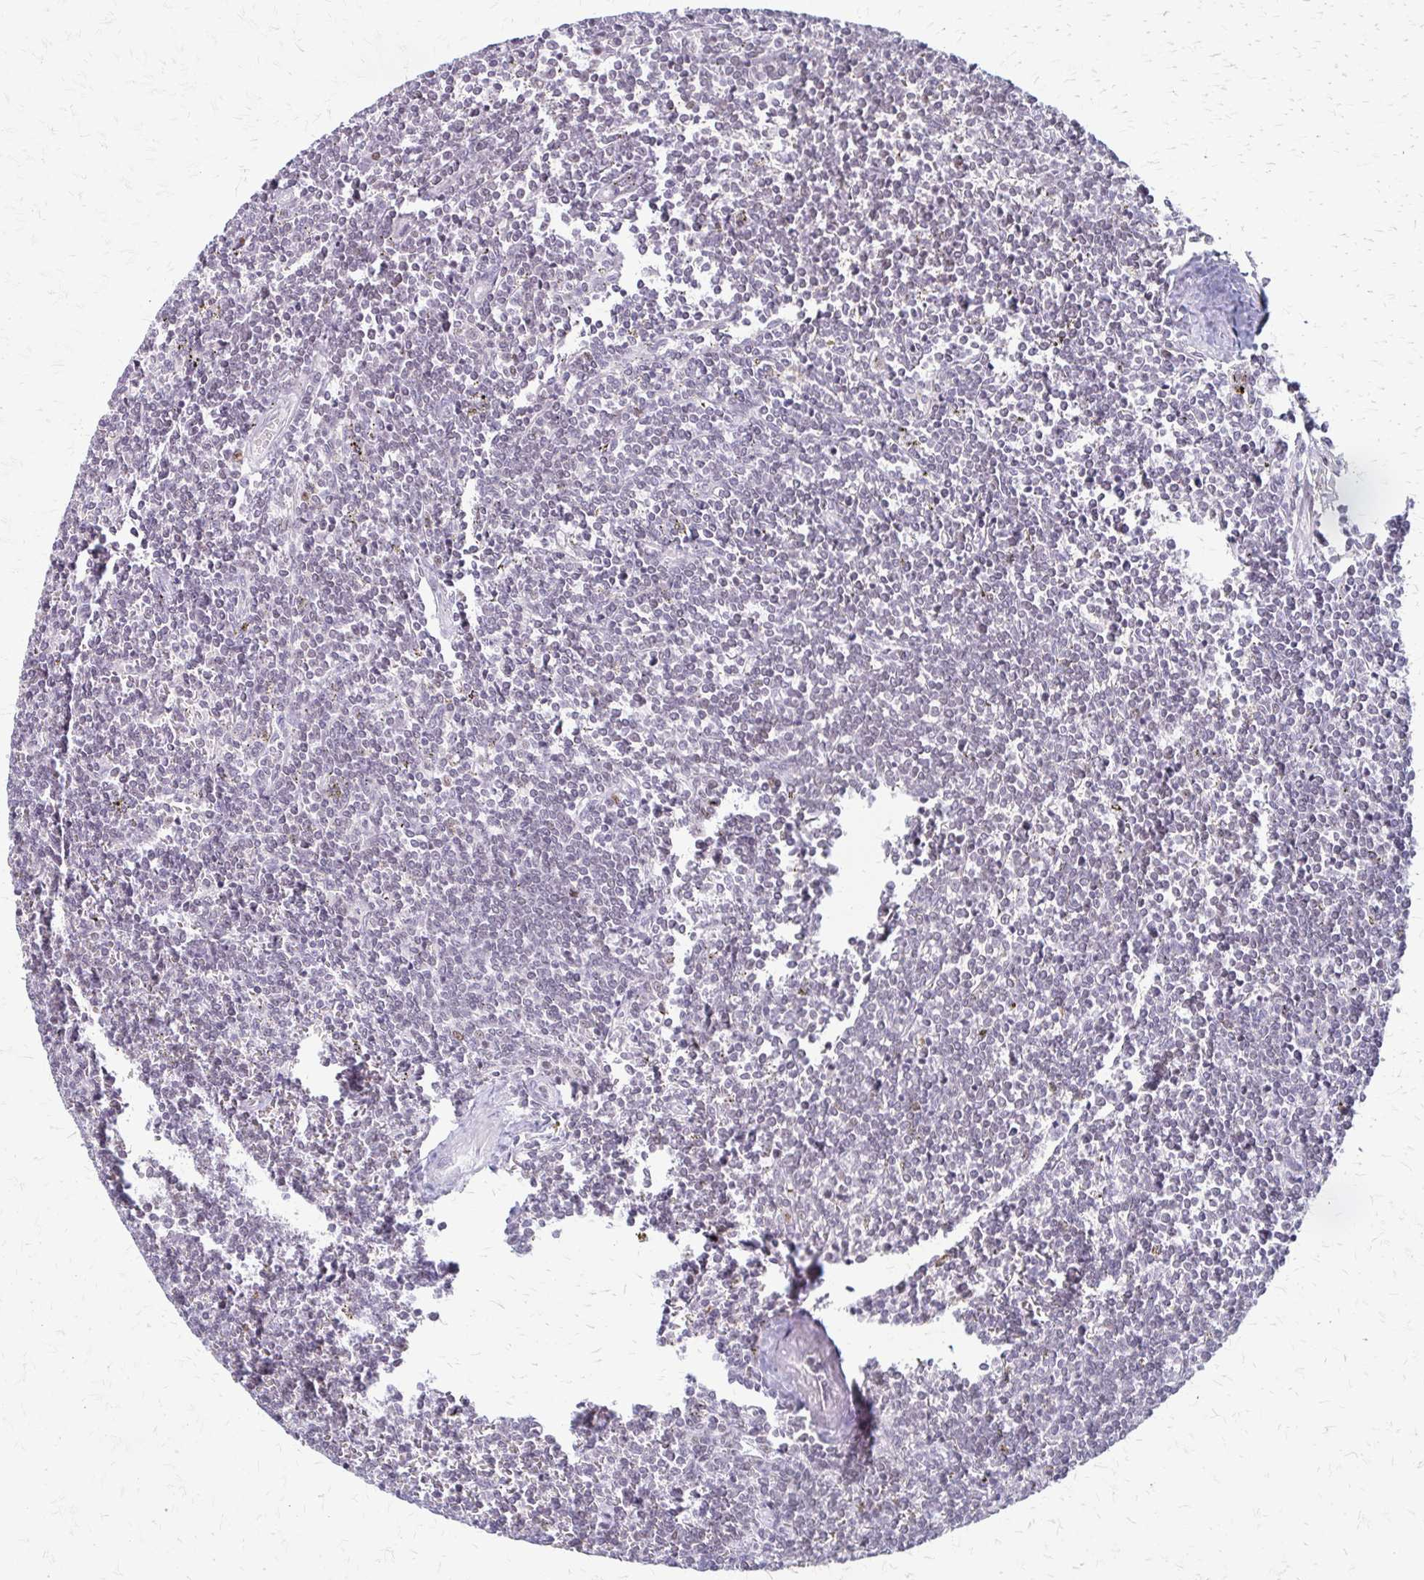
{"staining": {"intensity": "negative", "quantity": "none", "location": "none"}, "tissue": "lymphoma", "cell_type": "Tumor cells", "image_type": "cancer", "snomed": [{"axis": "morphology", "description": "Malignant lymphoma, non-Hodgkin's type, Low grade"}, {"axis": "topography", "description": "Spleen"}], "caption": "Human lymphoma stained for a protein using immunohistochemistry (IHC) demonstrates no expression in tumor cells.", "gene": "EED", "patient": {"sex": "male", "age": 78}}